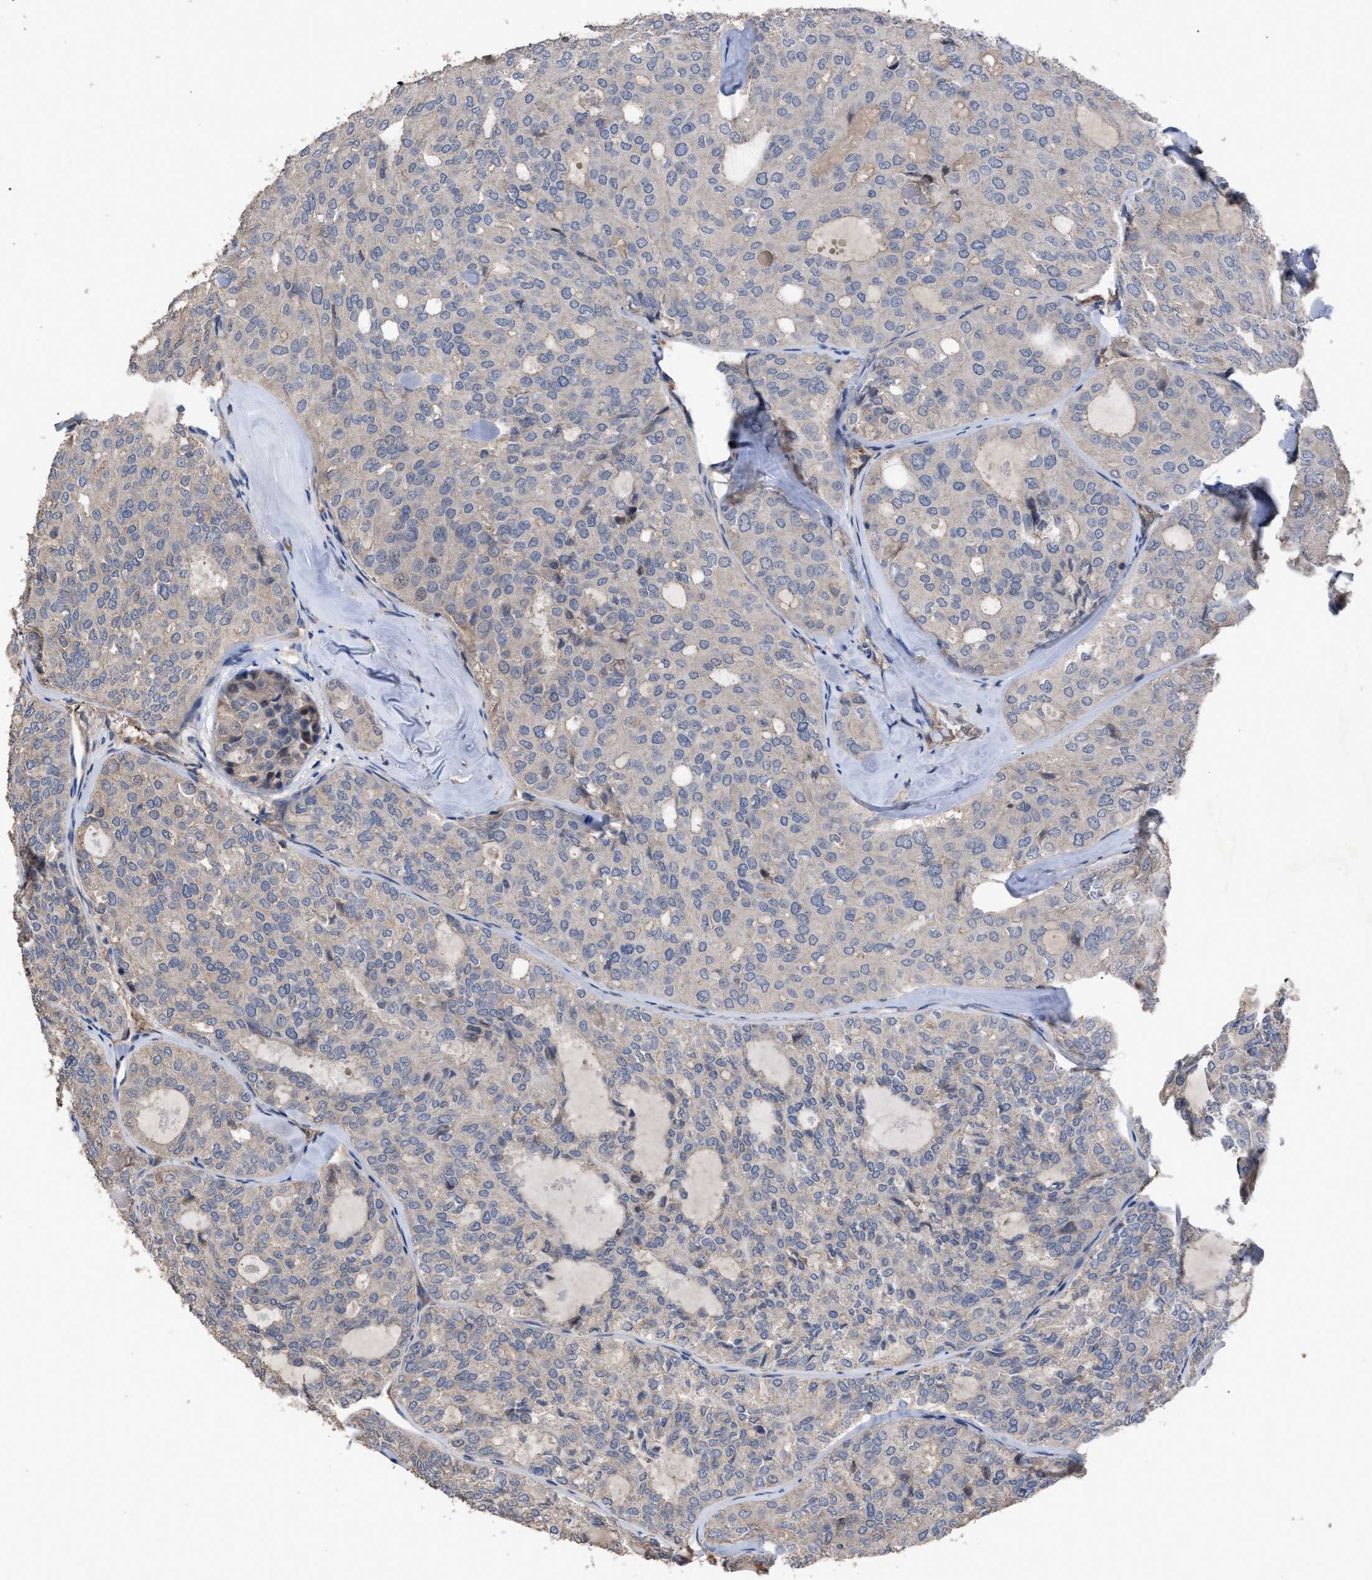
{"staining": {"intensity": "negative", "quantity": "none", "location": "none"}, "tissue": "thyroid cancer", "cell_type": "Tumor cells", "image_type": "cancer", "snomed": [{"axis": "morphology", "description": "Follicular adenoma carcinoma, NOS"}, {"axis": "topography", "description": "Thyroid gland"}], "caption": "DAB immunohistochemical staining of follicular adenoma carcinoma (thyroid) demonstrates no significant expression in tumor cells.", "gene": "BTN2A1", "patient": {"sex": "male", "age": 75}}